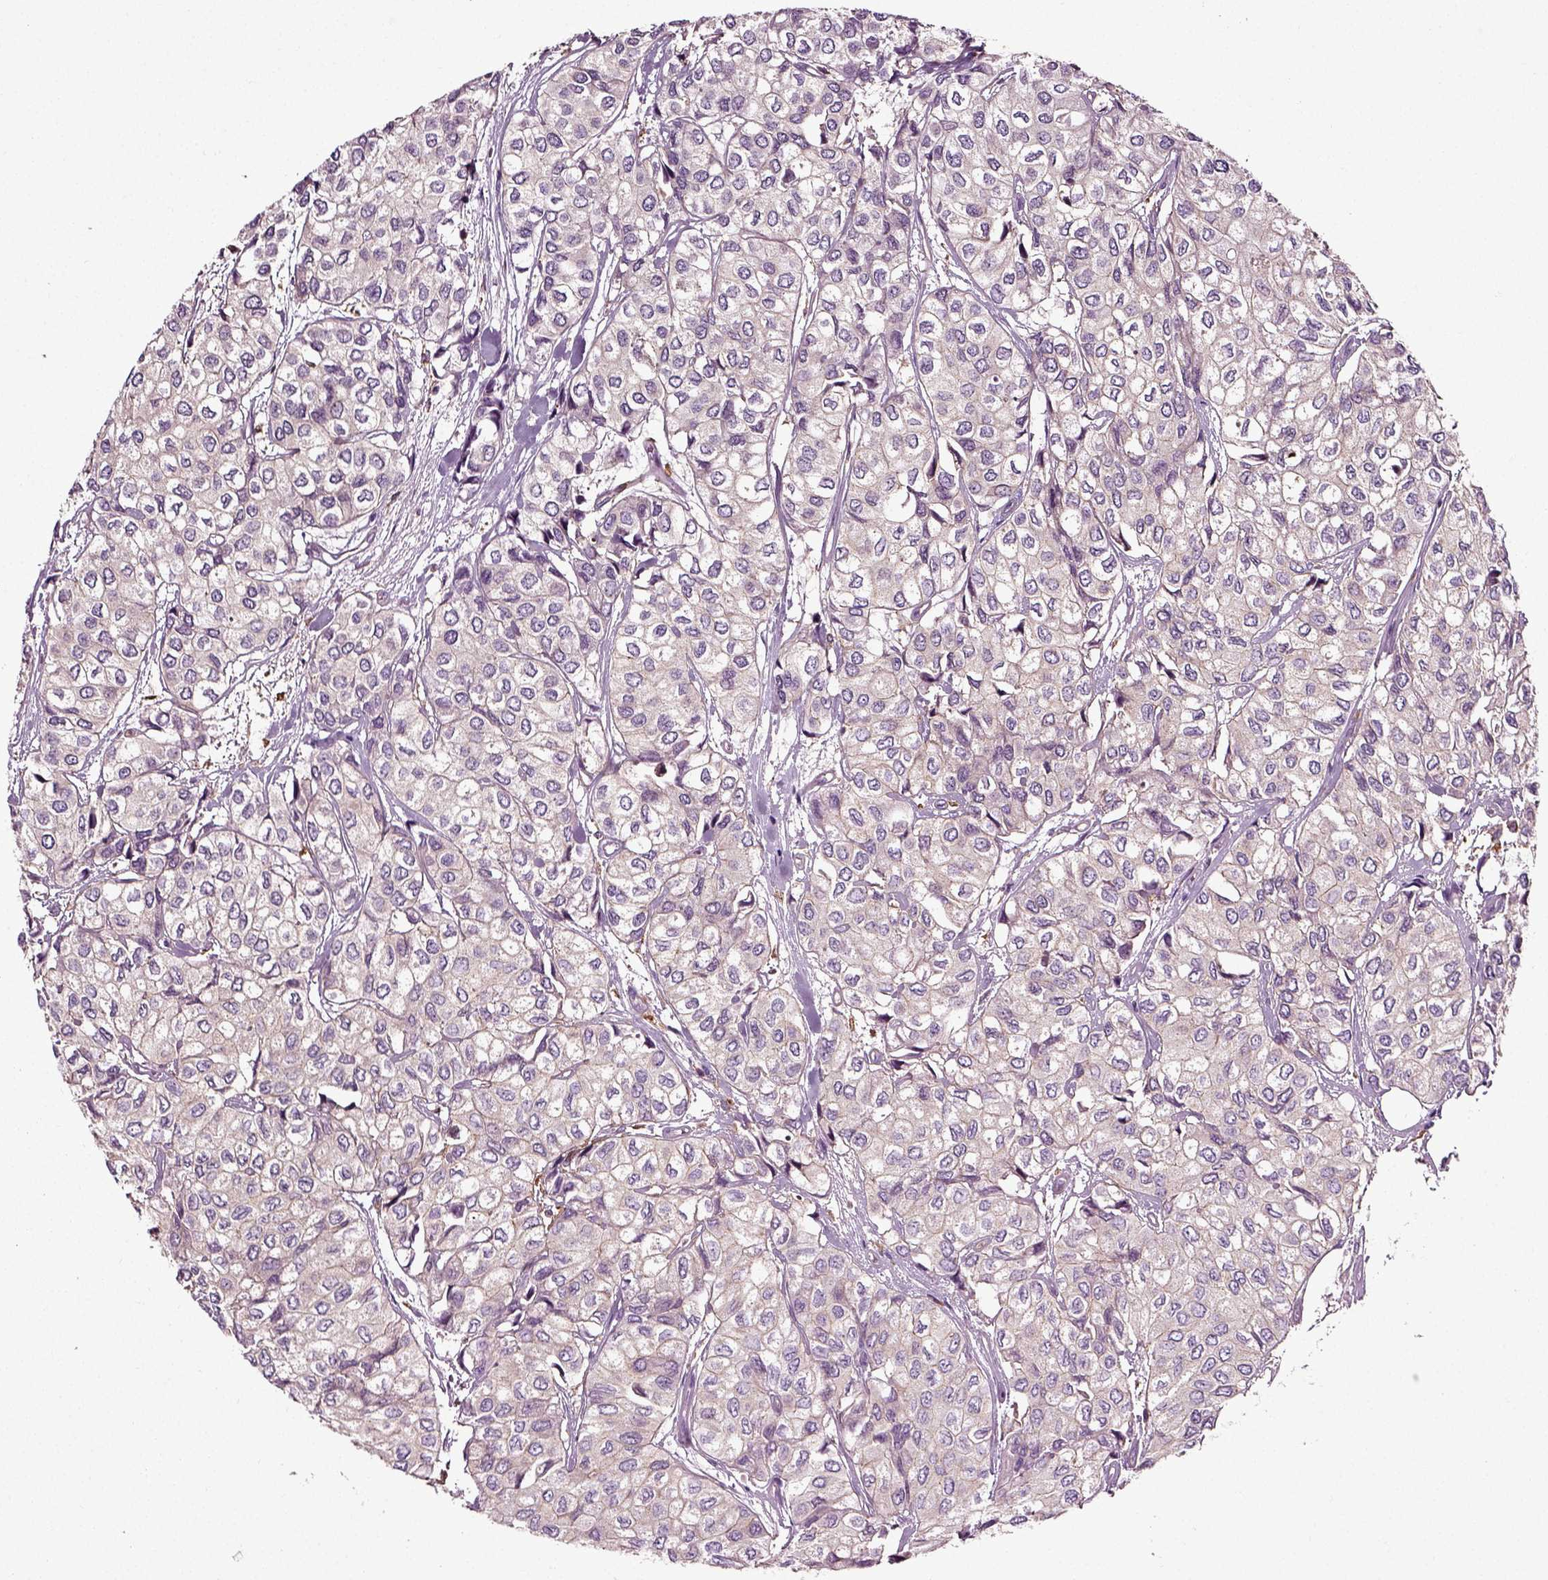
{"staining": {"intensity": "negative", "quantity": "none", "location": "none"}, "tissue": "urothelial cancer", "cell_type": "Tumor cells", "image_type": "cancer", "snomed": [{"axis": "morphology", "description": "Urothelial carcinoma, High grade"}, {"axis": "topography", "description": "Urinary bladder"}], "caption": "Immunohistochemical staining of urothelial carcinoma (high-grade) reveals no significant expression in tumor cells.", "gene": "RHOF", "patient": {"sex": "male", "age": 73}}